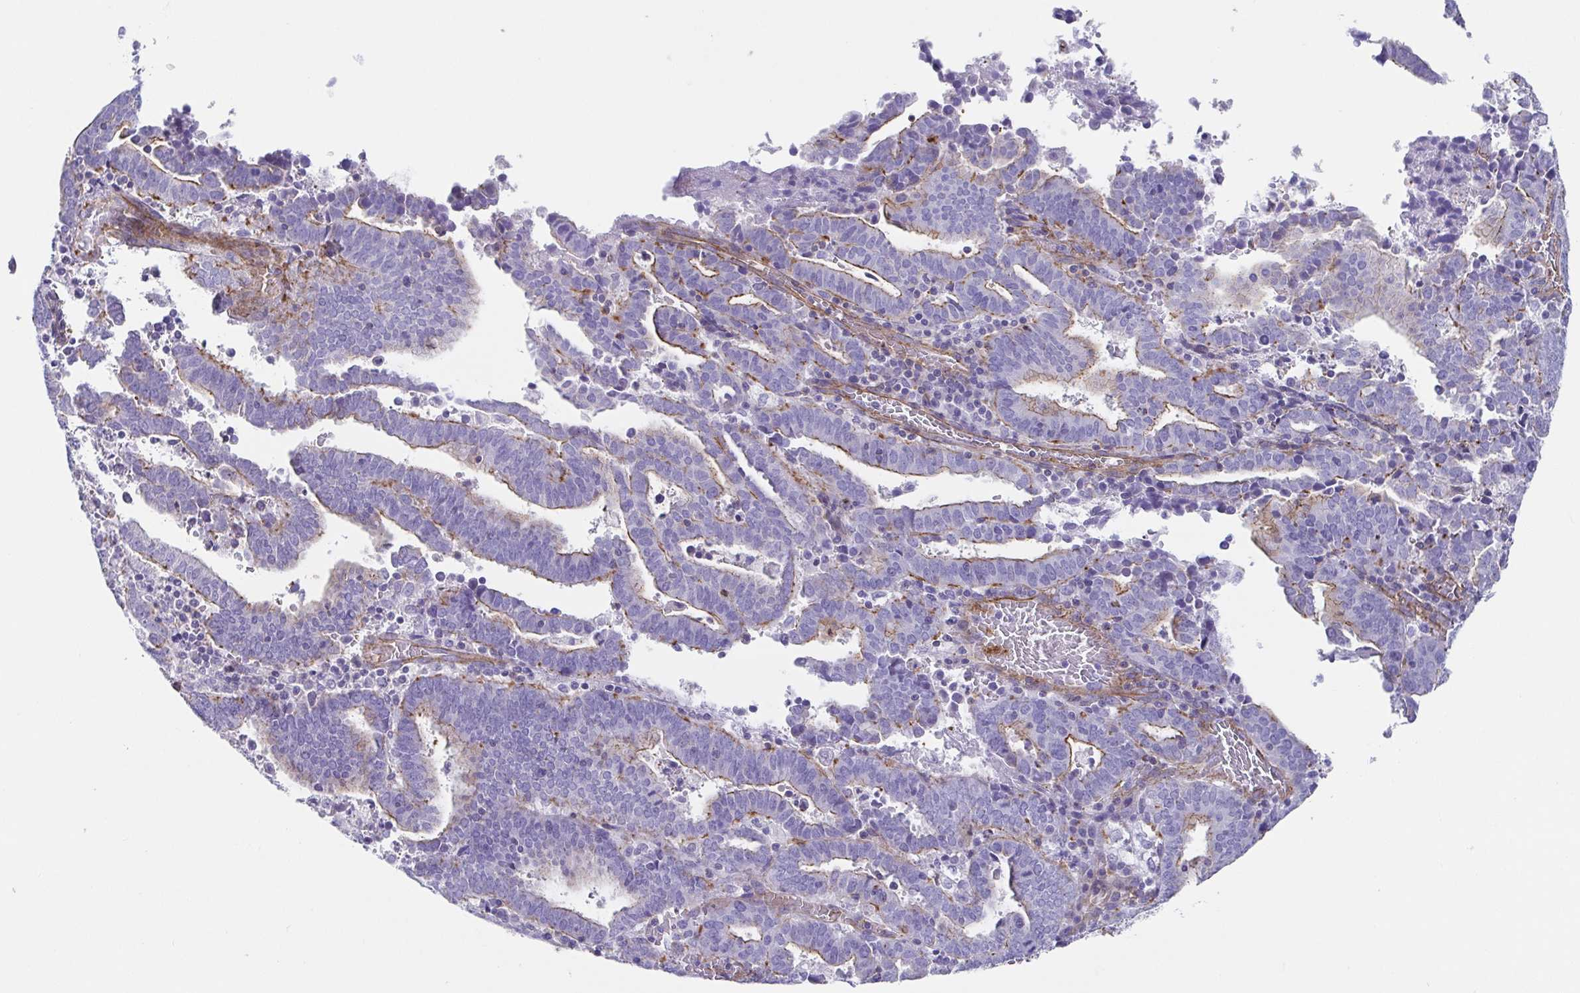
{"staining": {"intensity": "weak", "quantity": "25%-75%", "location": "cytoplasmic/membranous"}, "tissue": "endometrial cancer", "cell_type": "Tumor cells", "image_type": "cancer", "snomed": [{"axis": "morphology", "description": "Adenocarcinoma, NOS"}, {"axis": "topography", "description": "Uterus"}], "caption": "Immunohistochemical staining of adenocarcinoma (endometrial) exhibits low levels of weak cytoplasmic/membranous positivity in approximately 25%-75% of tumor cells.", "gene": "TRAM2", "patient": {"sex": "female", "age": 83}}